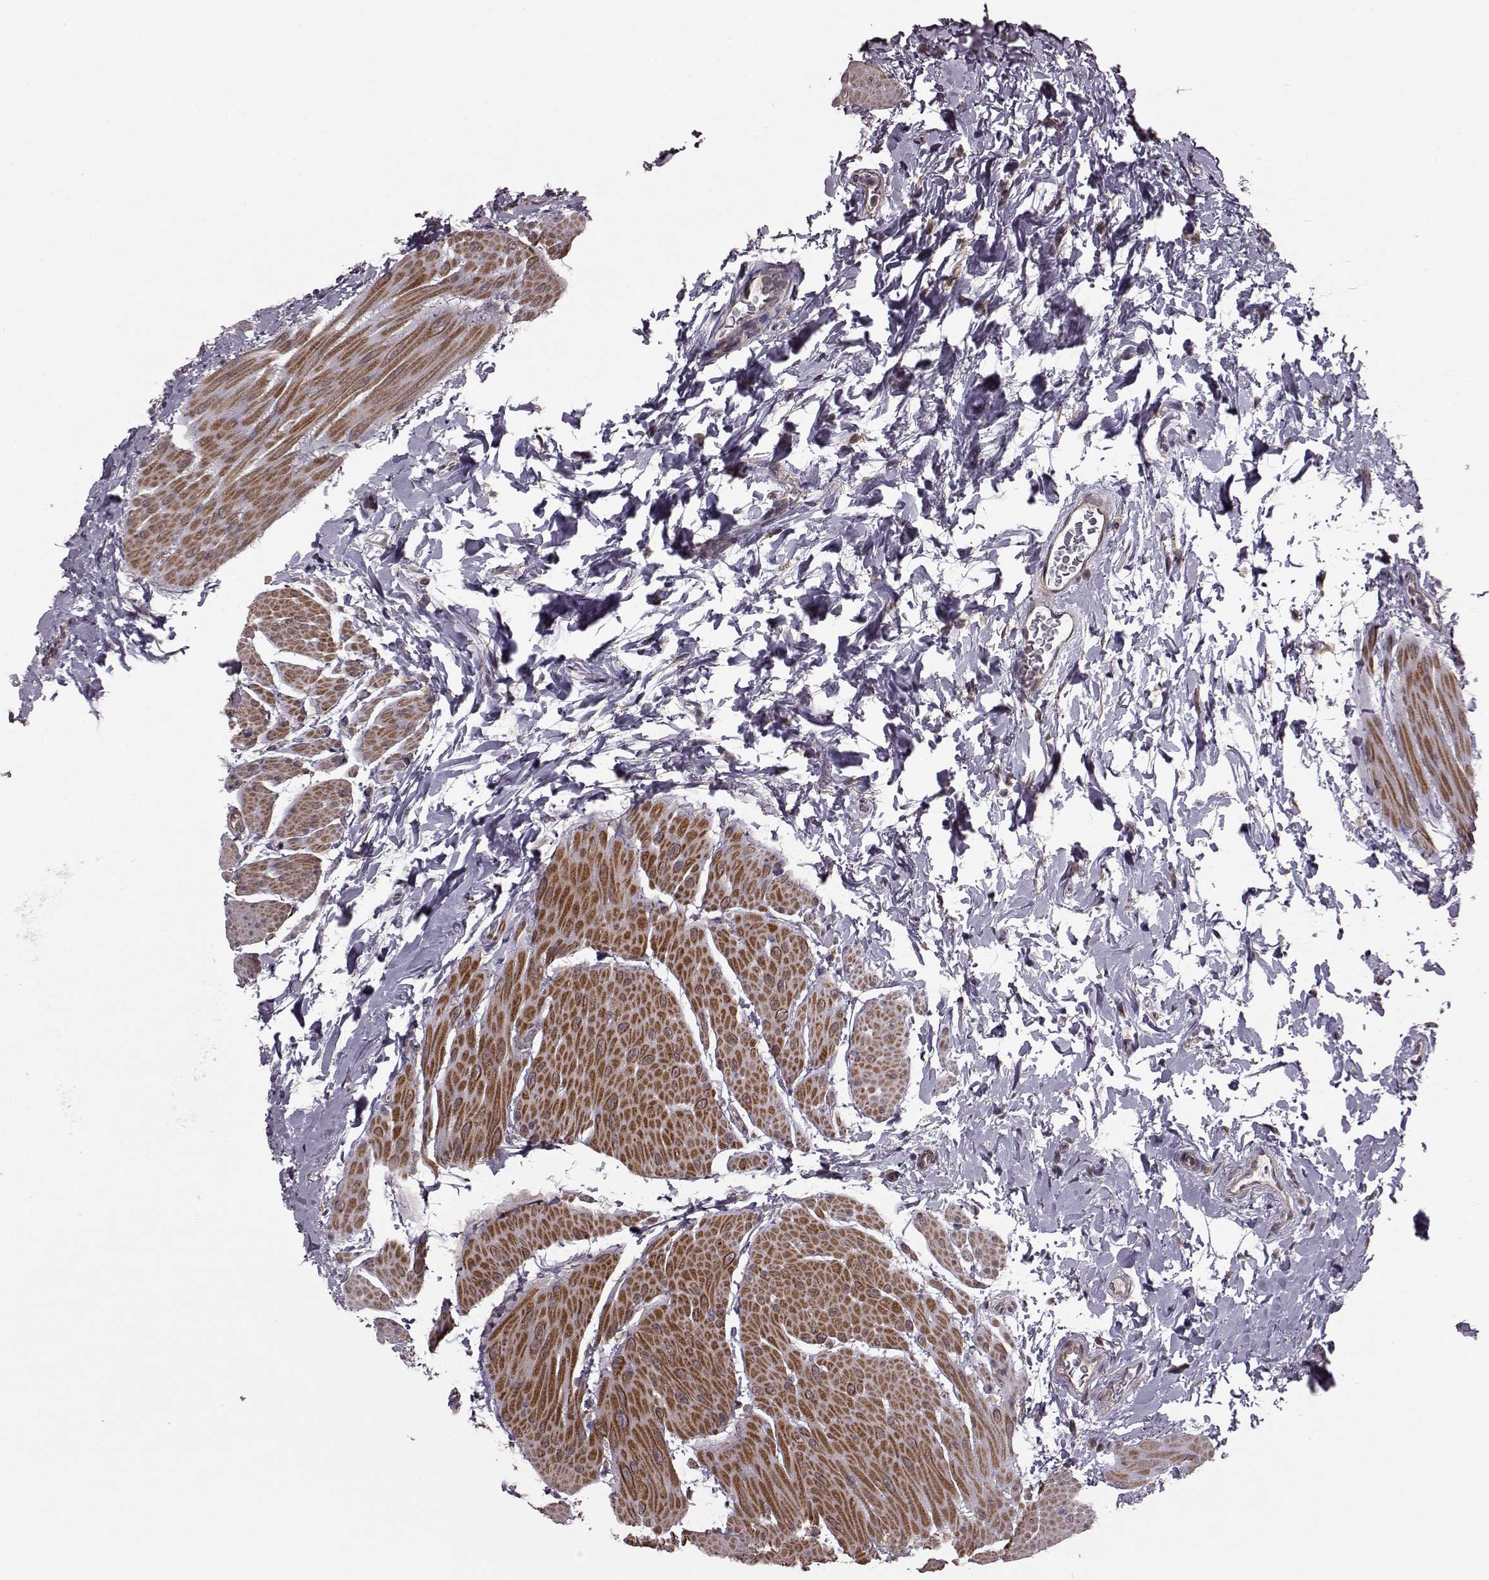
{"staining": {"intensity": "moderate", "quantity": ">75%", "location": "cytoplasmic/membranous"}, "tissue": "urinary bladder", "cell_type": "Urothelial cells", "image_type": "normal", "snomed": [{"axis": "morphology", "description": "Normal tissue, NOS"}, {"axis": "topography", "description": "Urinary bladder"}], "caption": "Urothelial cells display moderate cytoplasmic/membranous positivity in about >75% of cells in unremarkable urinary bladder.", "gene": "FNIP2", "patient": {"sex": "male", "age": 69}}